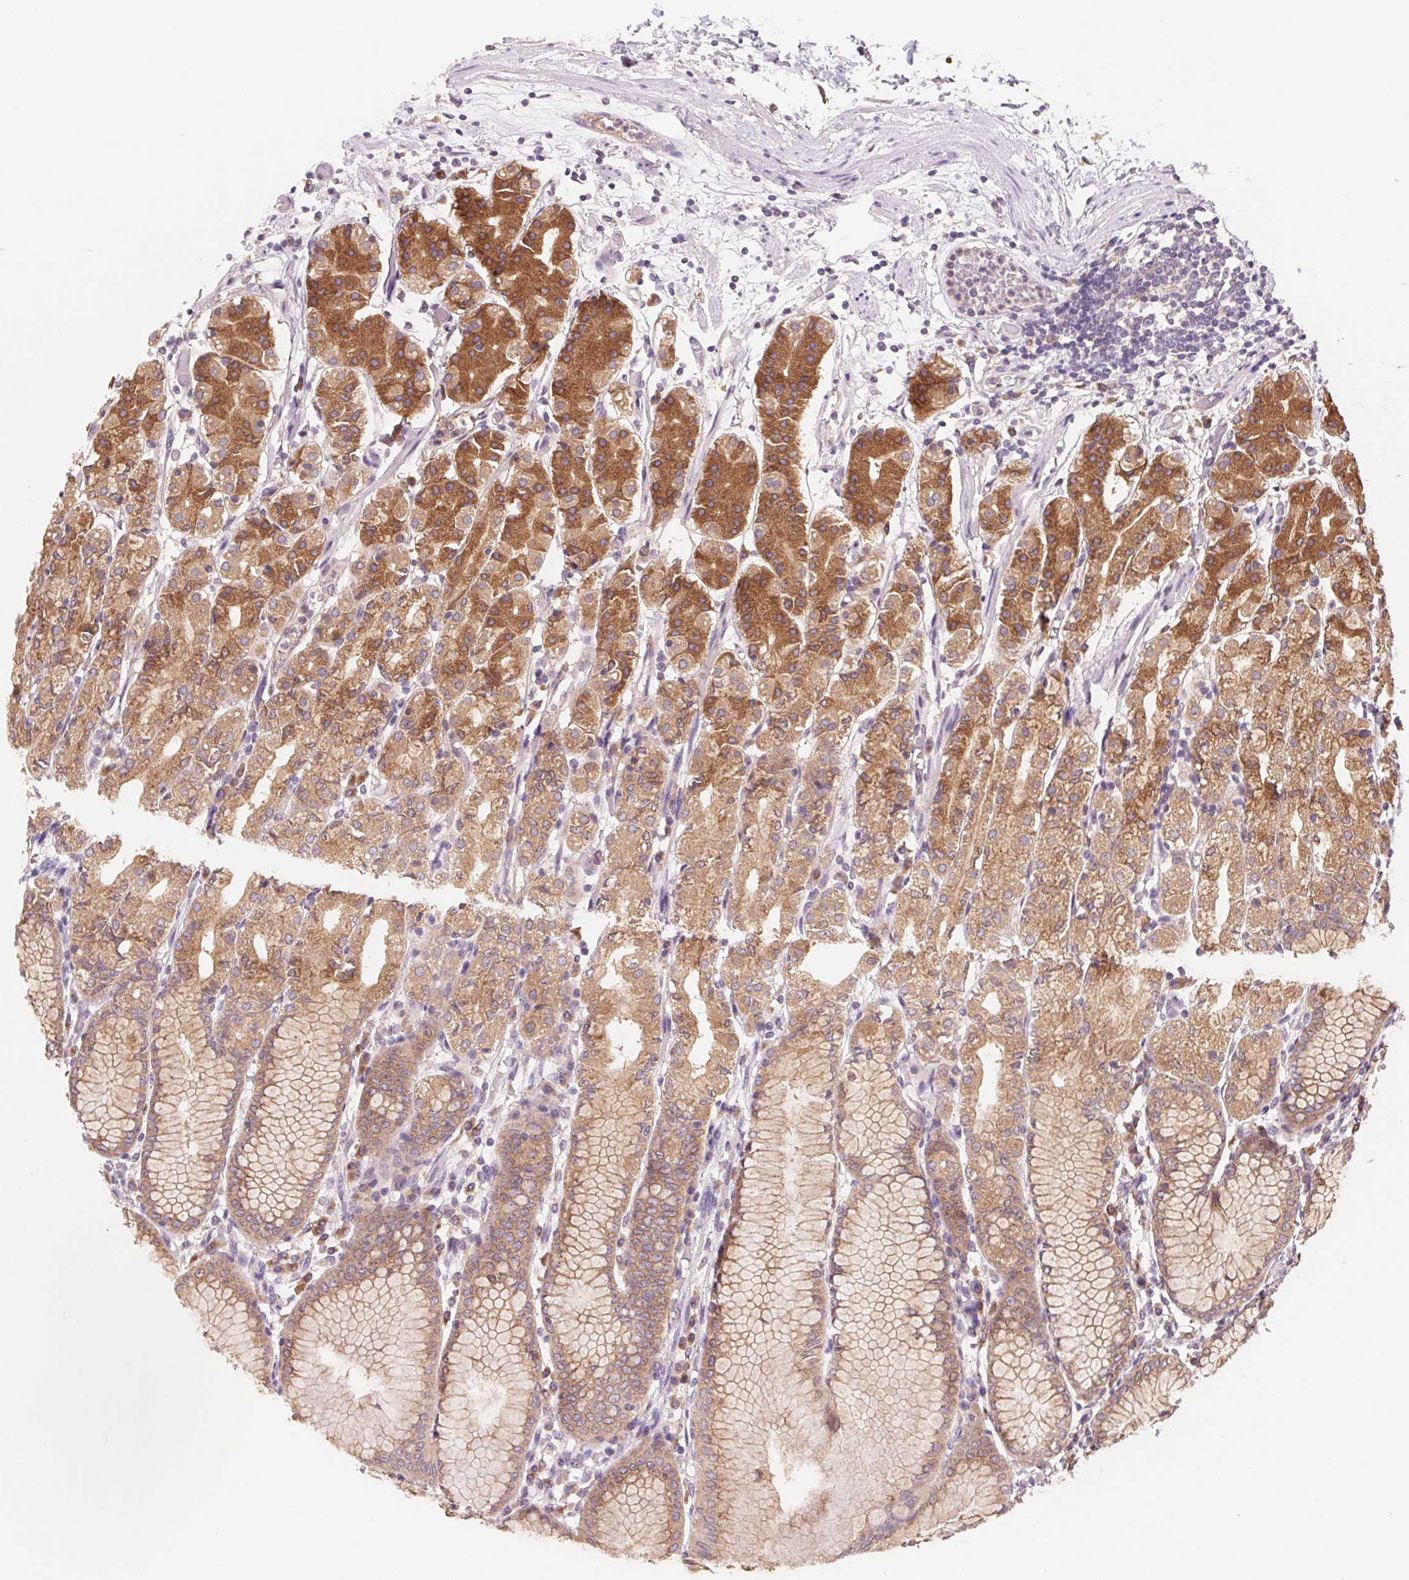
{"staining": {"intensity": "moderate", "quantity": ">75%", "location": "cytoplasmic/membranous"}, "tissue": "stomach", "cell_type": "Glandular cells", "image_type": "normal", "snomed": [{"axis": "morphology", "description": "Normal tissue, NOS"}, {"axis": "topography", "description": "Stomach"}], "caption": "Immunohistochemistry (IHC) of benign human stomach reveals medium levels of moderate cytoplasmic/membranous staining in about >75% of glandular cells.", "gene": "RAB1A", "patient": {"sex": "female", "age": 57}}